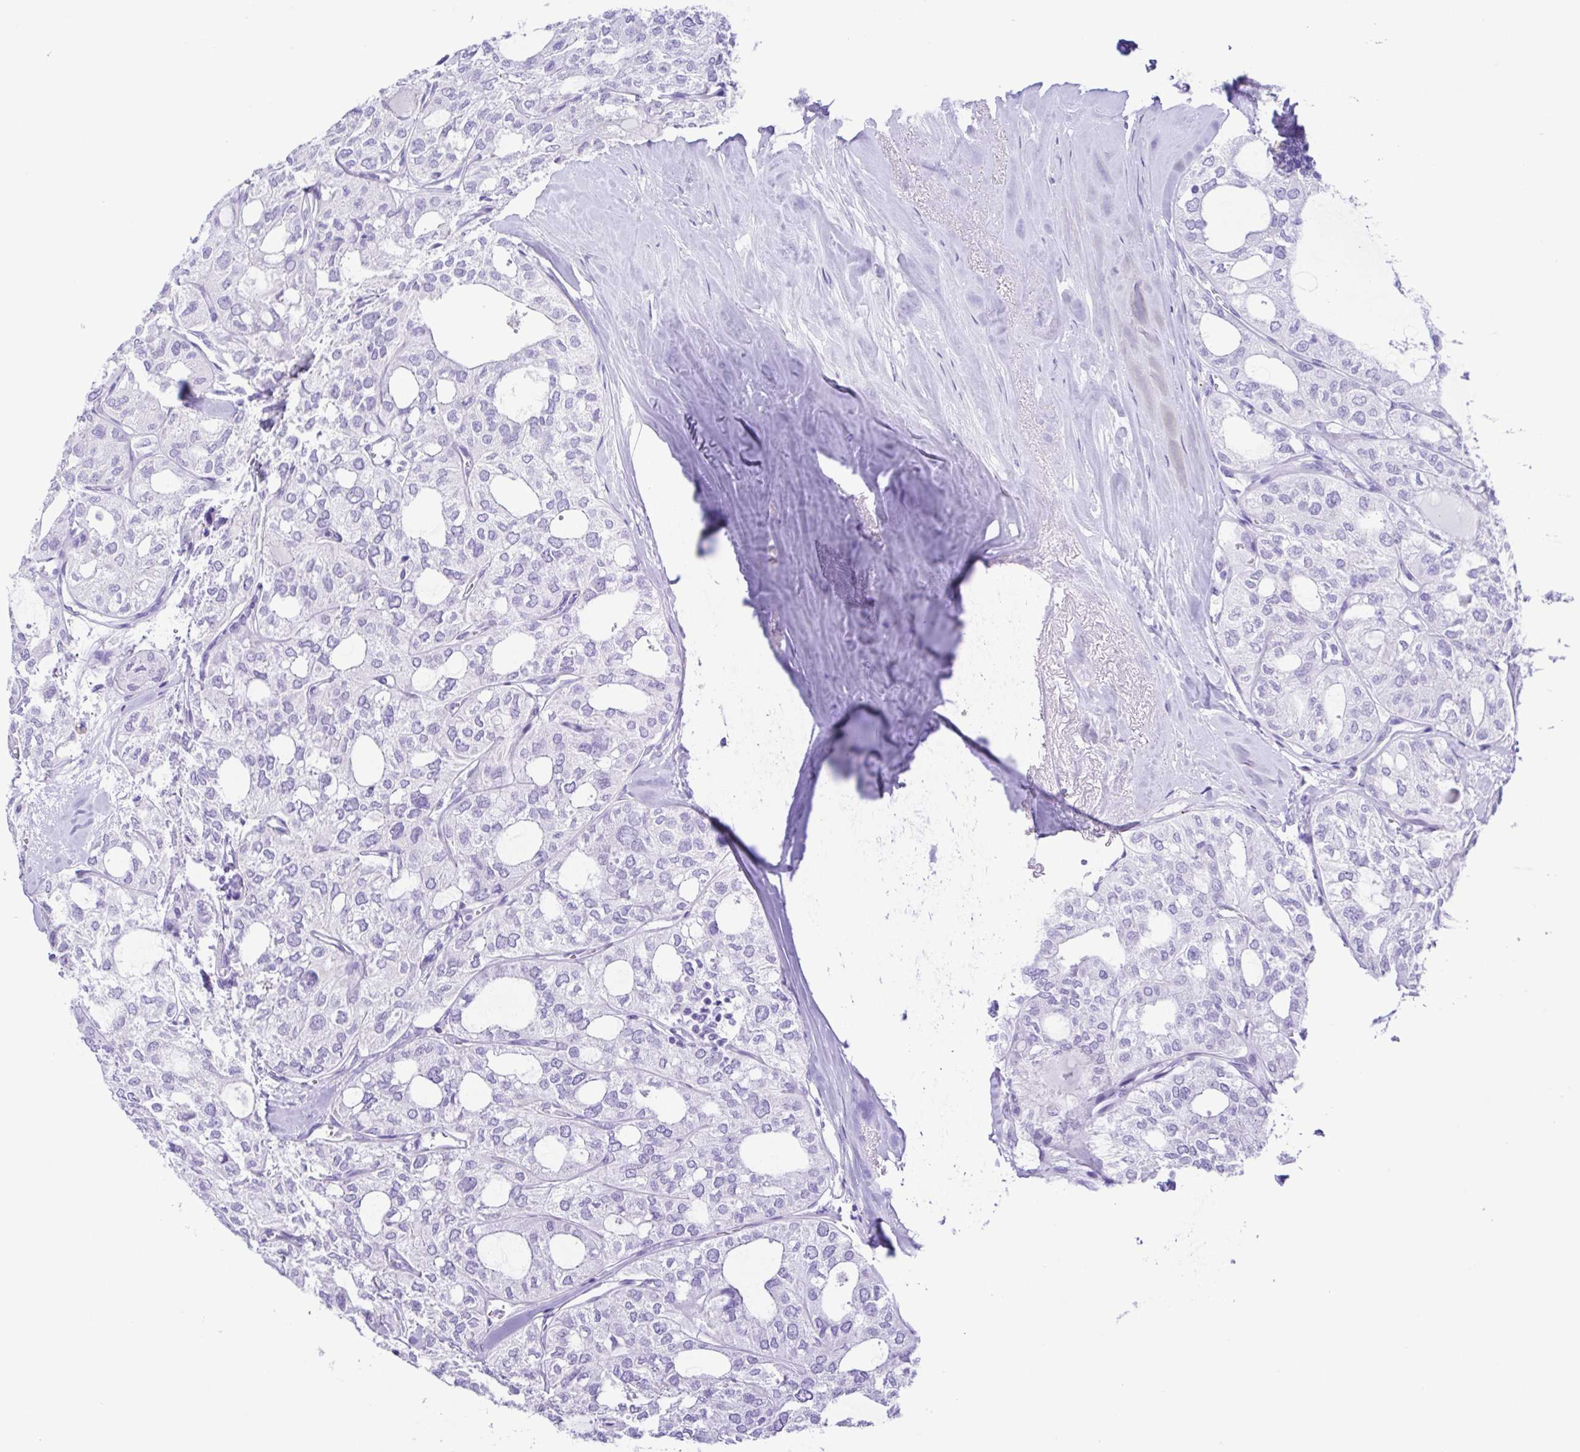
{"staining": {"intensity": "negative", "quantity": "none", "location": "none"}, "tissue": "thyroid cancer", "cell_type": "Tumor cells", "image_type": "cancer", "snomed": [{"axis": "morphology", "description": "Follicular adenoma carcinoma, NOS"}, {"axis": "topography", "description": "Thyroid gland"}], "caption": "The immunohistochemistry (IHC) histopathology image has no significant positivity in tumor cells of thyroid cancer tissue. (Stains: DAB (3,3'-diaminobenzidine) IHC with hematoxylin counter stain, Microscopy: brightfield microscopy at high magnification).", "gene": "CASP14", "patient": {"sex": "male", "age": 75}}